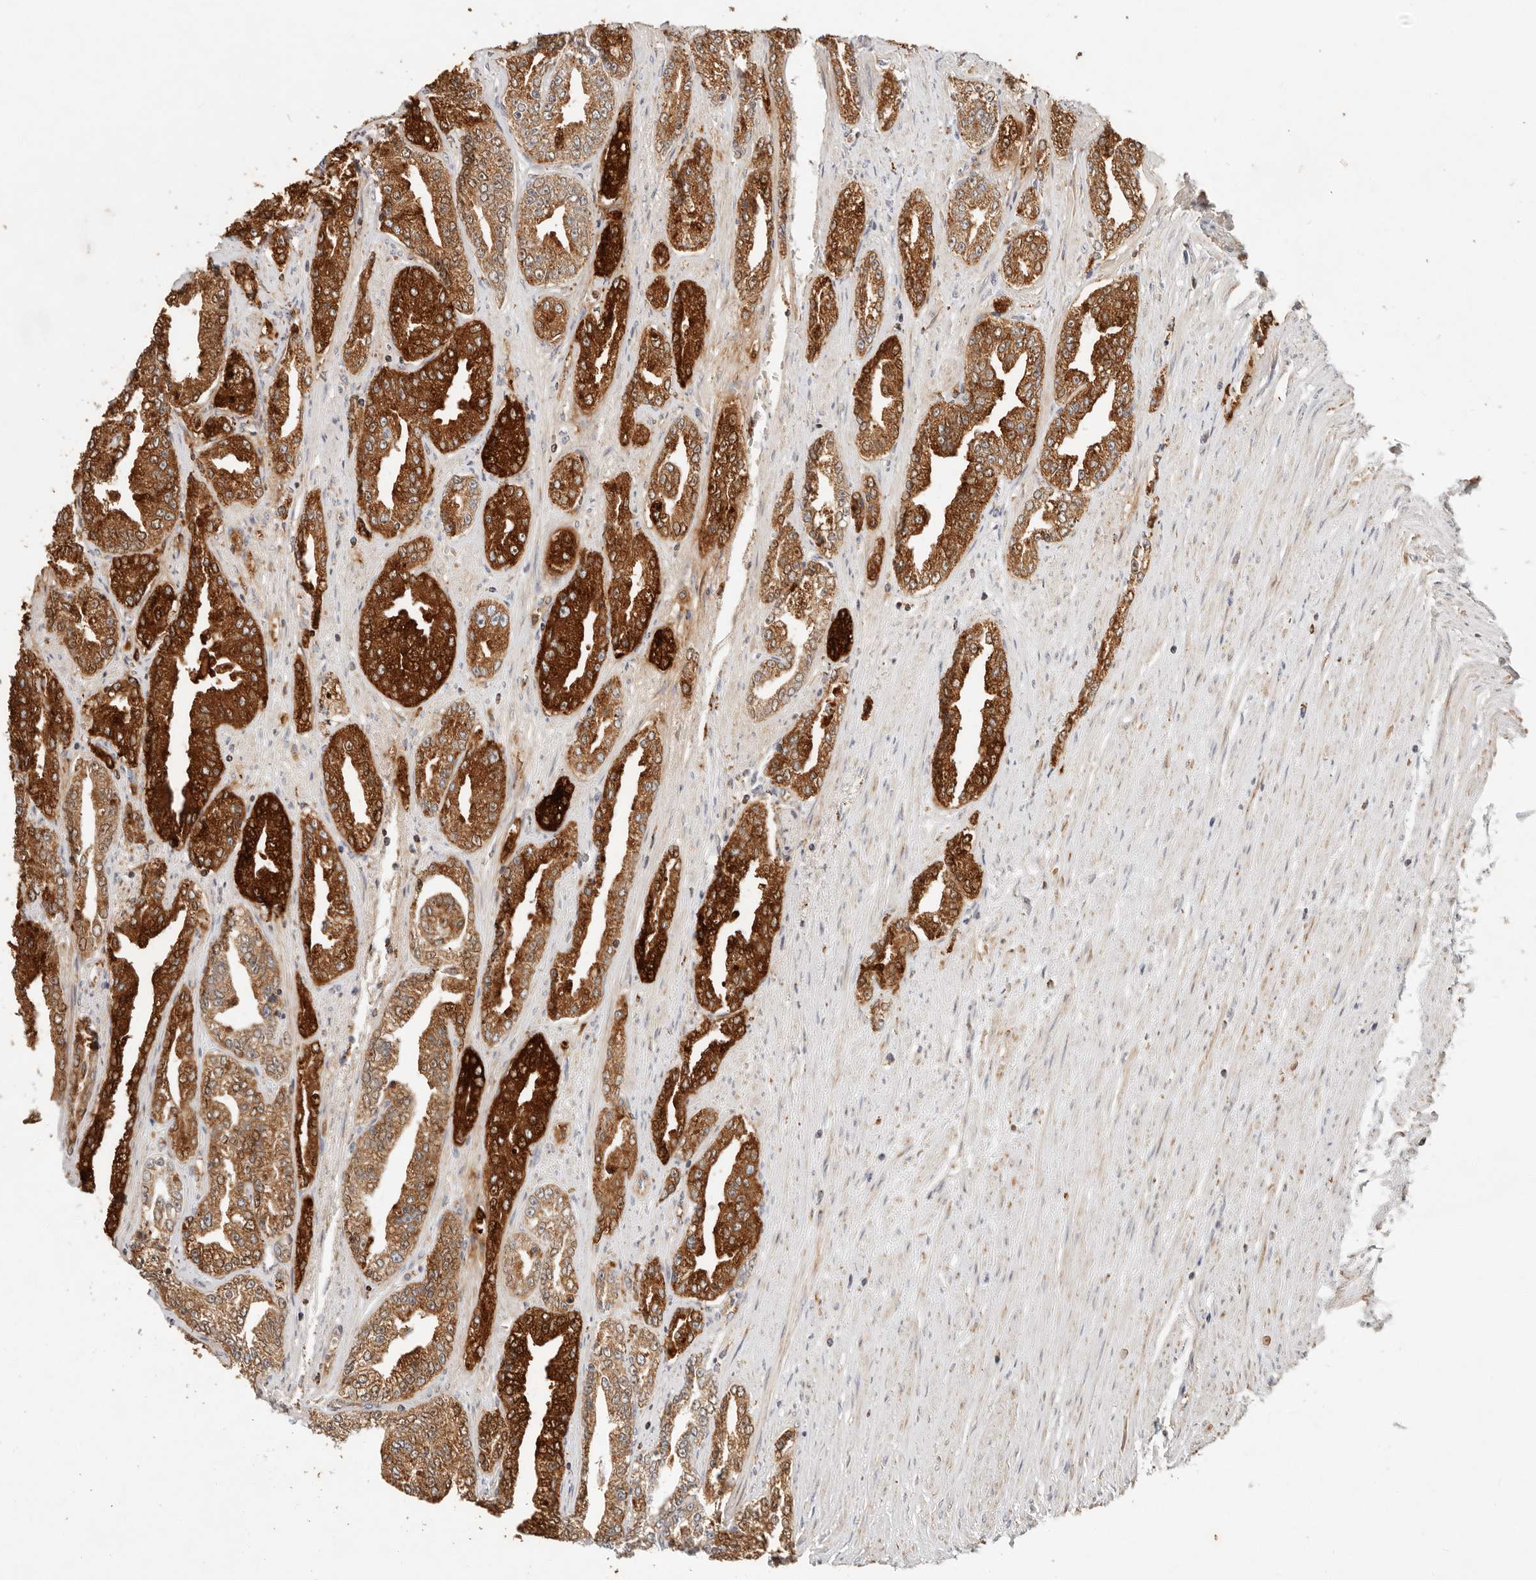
{"staining": {"intensity": "strong", "quantity": ">75%", "location": "cytoplasmic/membranous"}, "tissue": "prostate cancer", "cell_type": "Tumor cells", "image_type": "cancer", "snomed": [{"axis": "morphology", "description": "Adenocarcinoma, High grade"}, {"axis": "topography", "description": "Prostate"}], "caption": "Brown immunohistochemical staining in prostate cancer (high-grade adenocarcinoma) displays strong cytoplasmic/membranous staining in approximately >75% of tumor cells. (Stains: DAB in brown, nuclei in blue, Microscopy: brightfield microscopy at high magnification).", "gene": "ARHGEF10L", "patient": {"sex": "male", "age": 71}}